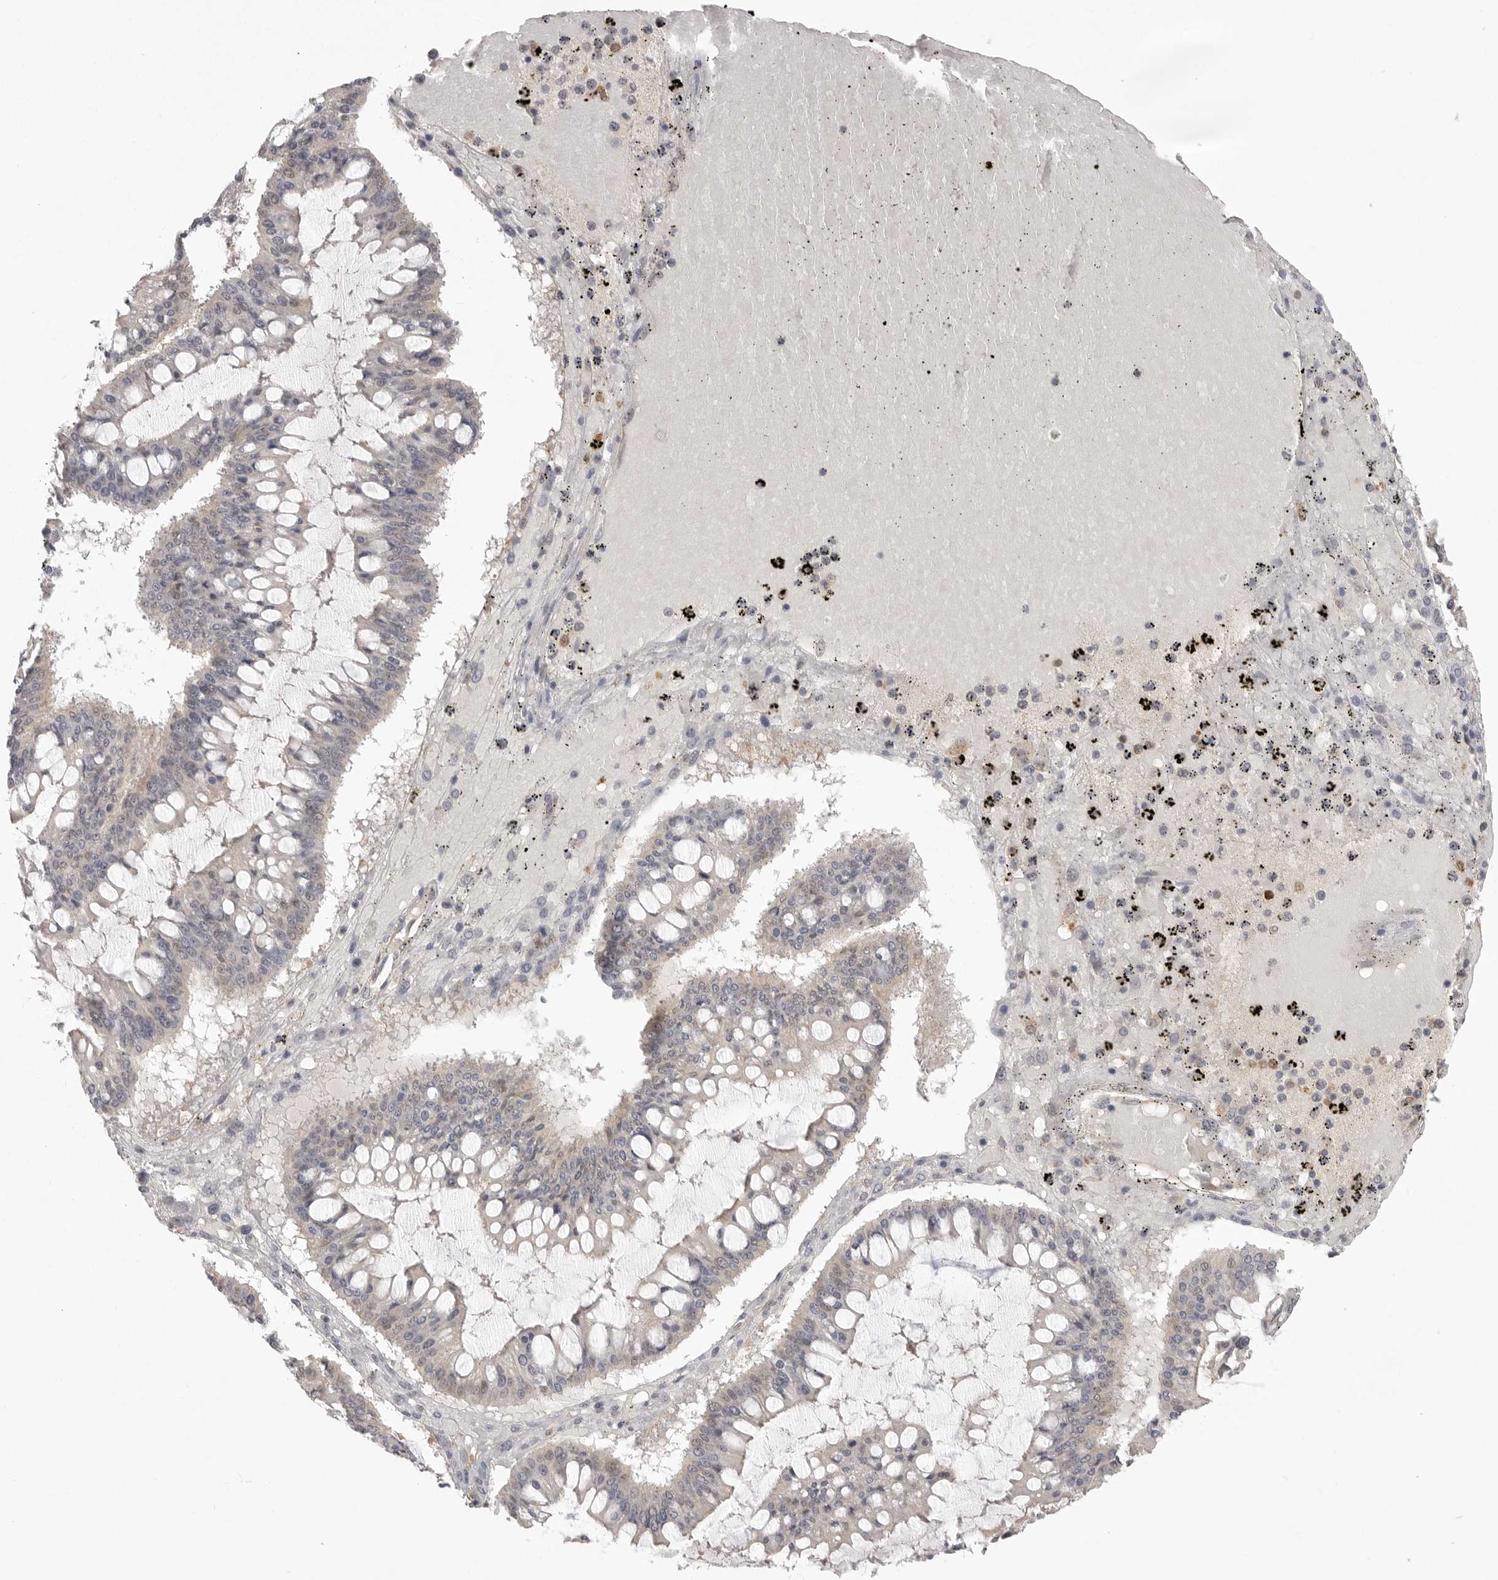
{"staining": {"intensity": "negative", "quantity": "none", "location": "none"}, "tissue": "ovarian cancer", "cell_type": "Tumor cells", "image_type": "cancer", "snomed": [{"axis": "morphology", "description": "Cystadenocarcinoma, mucinous, NOS"}, {"axis": "topography", "description": "Ovary"}], "caption": "Immunohistochemical staining of human ovarian cancer (mucinous cystadenocarcinoma) reveals no significant positivity in tumor cells. (DAB immunohistochemistry, high magnification).", "gene": "DBNL", "patient": {"sex": "female", "age": 73}}